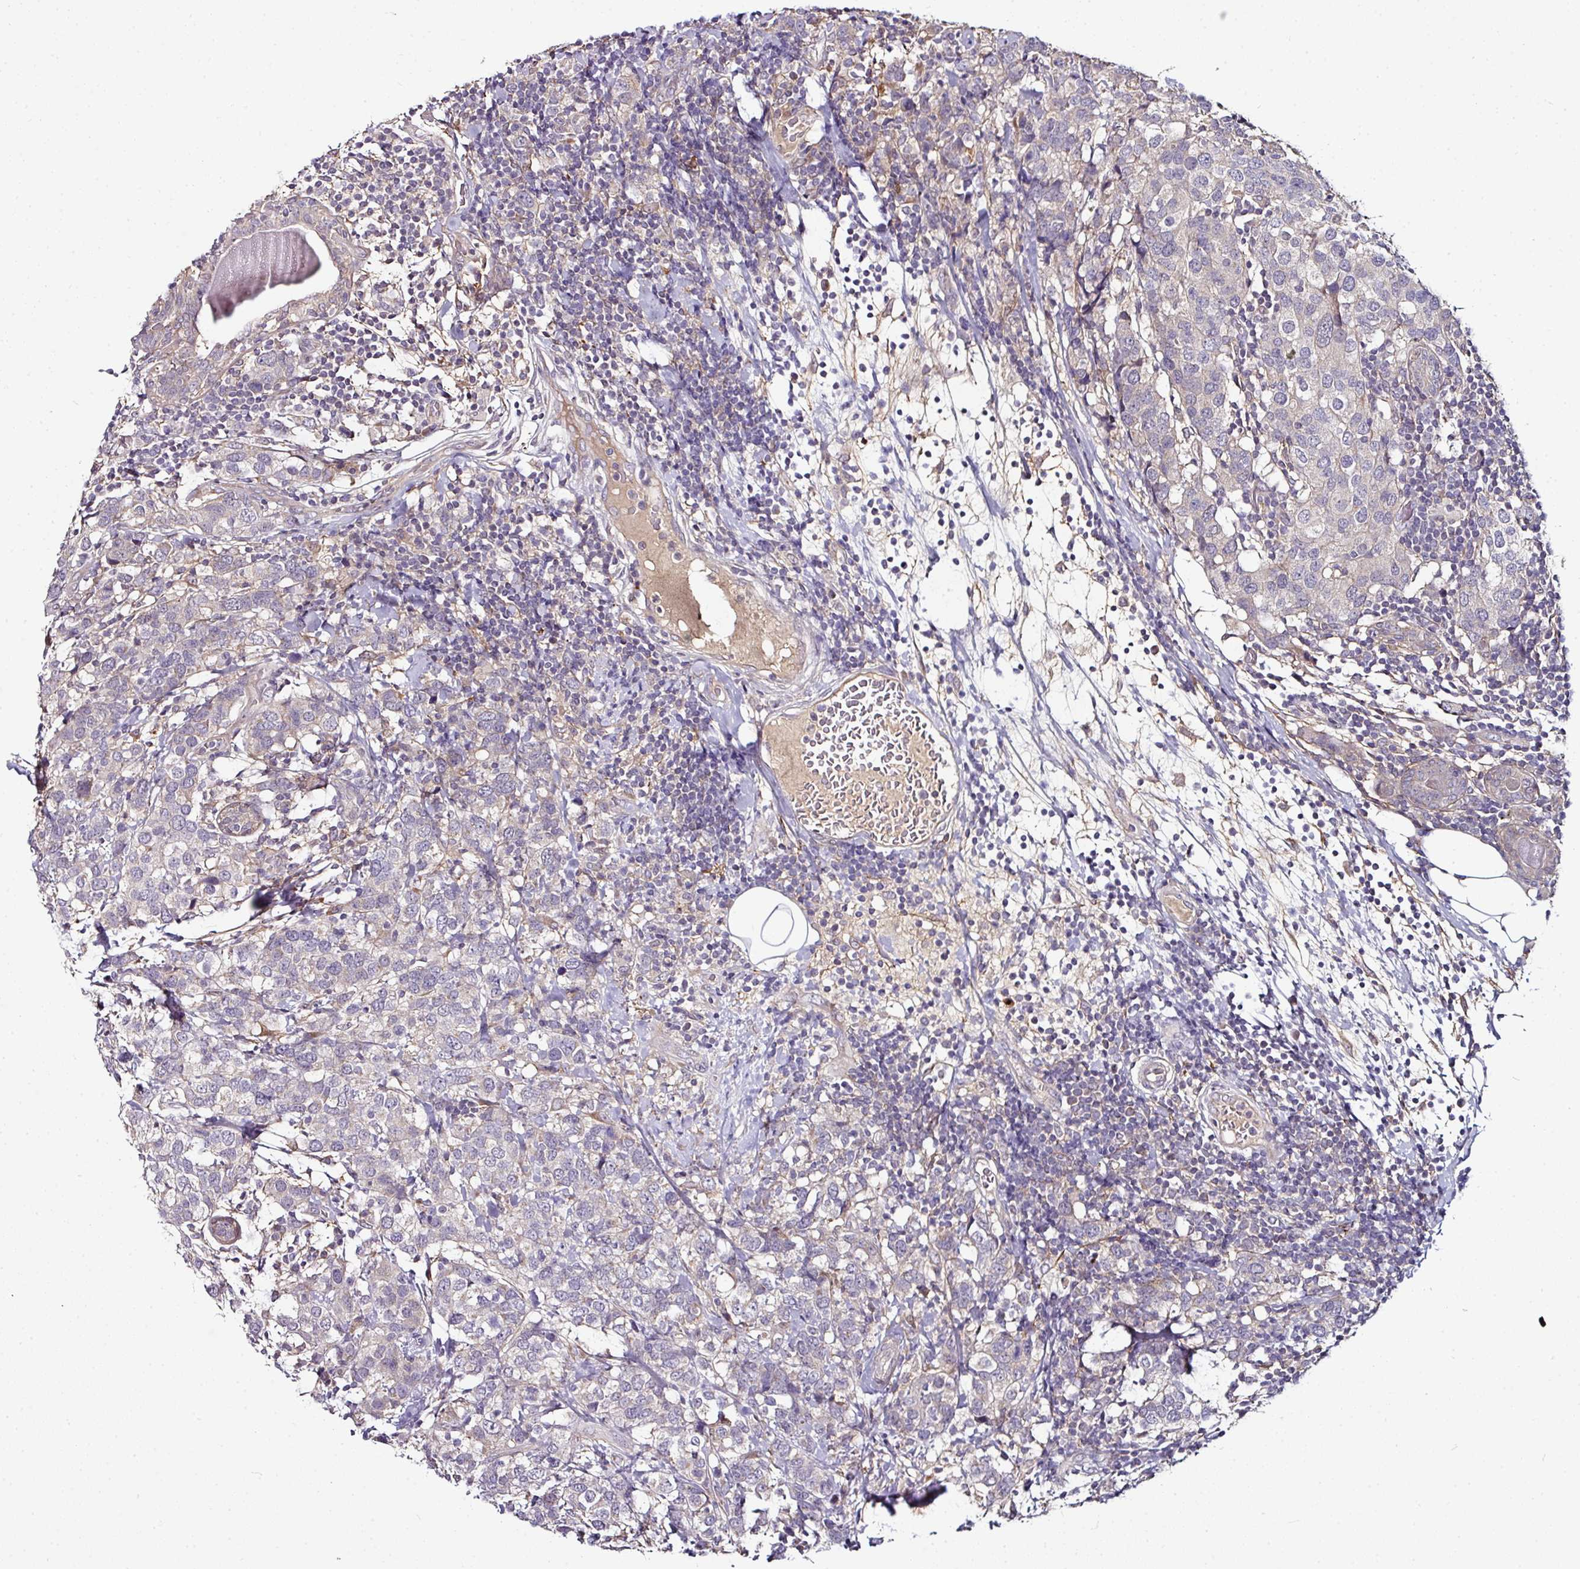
{"staining": {"intensity": "negative", "quantity": "none", "location": "none"}, "tissue": "breast cancer", "cell_type": "Tumor cells", "image_type": "cancer", "snomed": [{"axis": "morphology", "description": "Lobular carcinoma"}, {"axis": "topography", "description": "Breast"}], "caption": "This image is of lobular carcinoma (breast) stained with immunohistochemistry (IHC) to label a protein in brown with the nuclei are counter-stained blue. There is no staining in tumor cells.", "gene": "CTDSP2", "patient": {"sex": "female", "age": 59}}